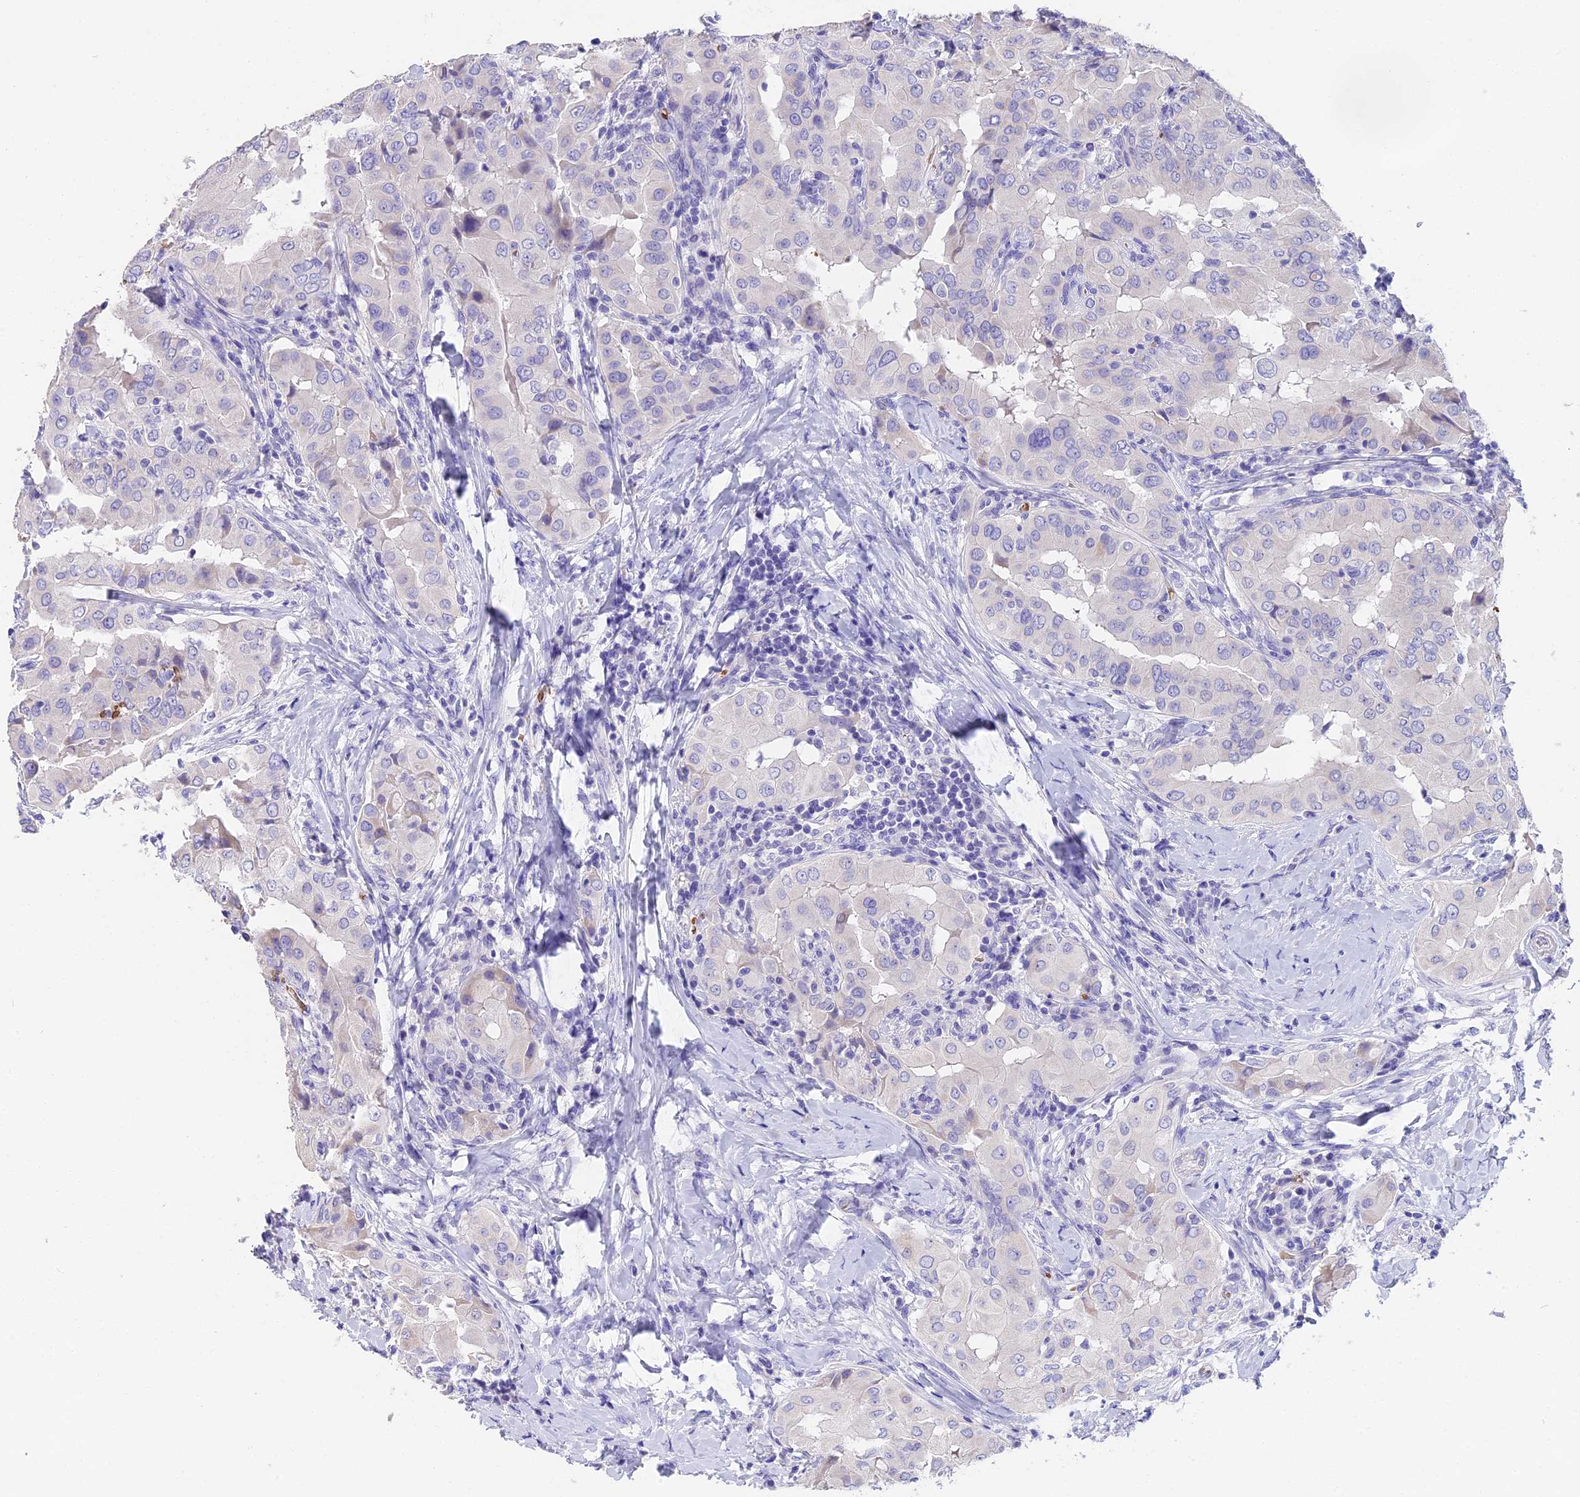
{"staining": {"intensity": "negative", "quantity": "none", "location": "none"}, "tissue": "thyroid cancer", "cell_type": "Tumor cells", "image_type": "cancer", "snomed": [{"axis": "morphology", "description": "Papillary adenocarcinoma, NOS"}, {"axis": "topography", "description": "Thyroid gland"}], "caption": "This is an immunohistochemistry (IHC) micrograph of human thyroid cancer (papillary adenocarcinoma). There is no positivity in tumor cells.", "gene": "TNNC2", "patient": {"sex": "male", "age": 33}}